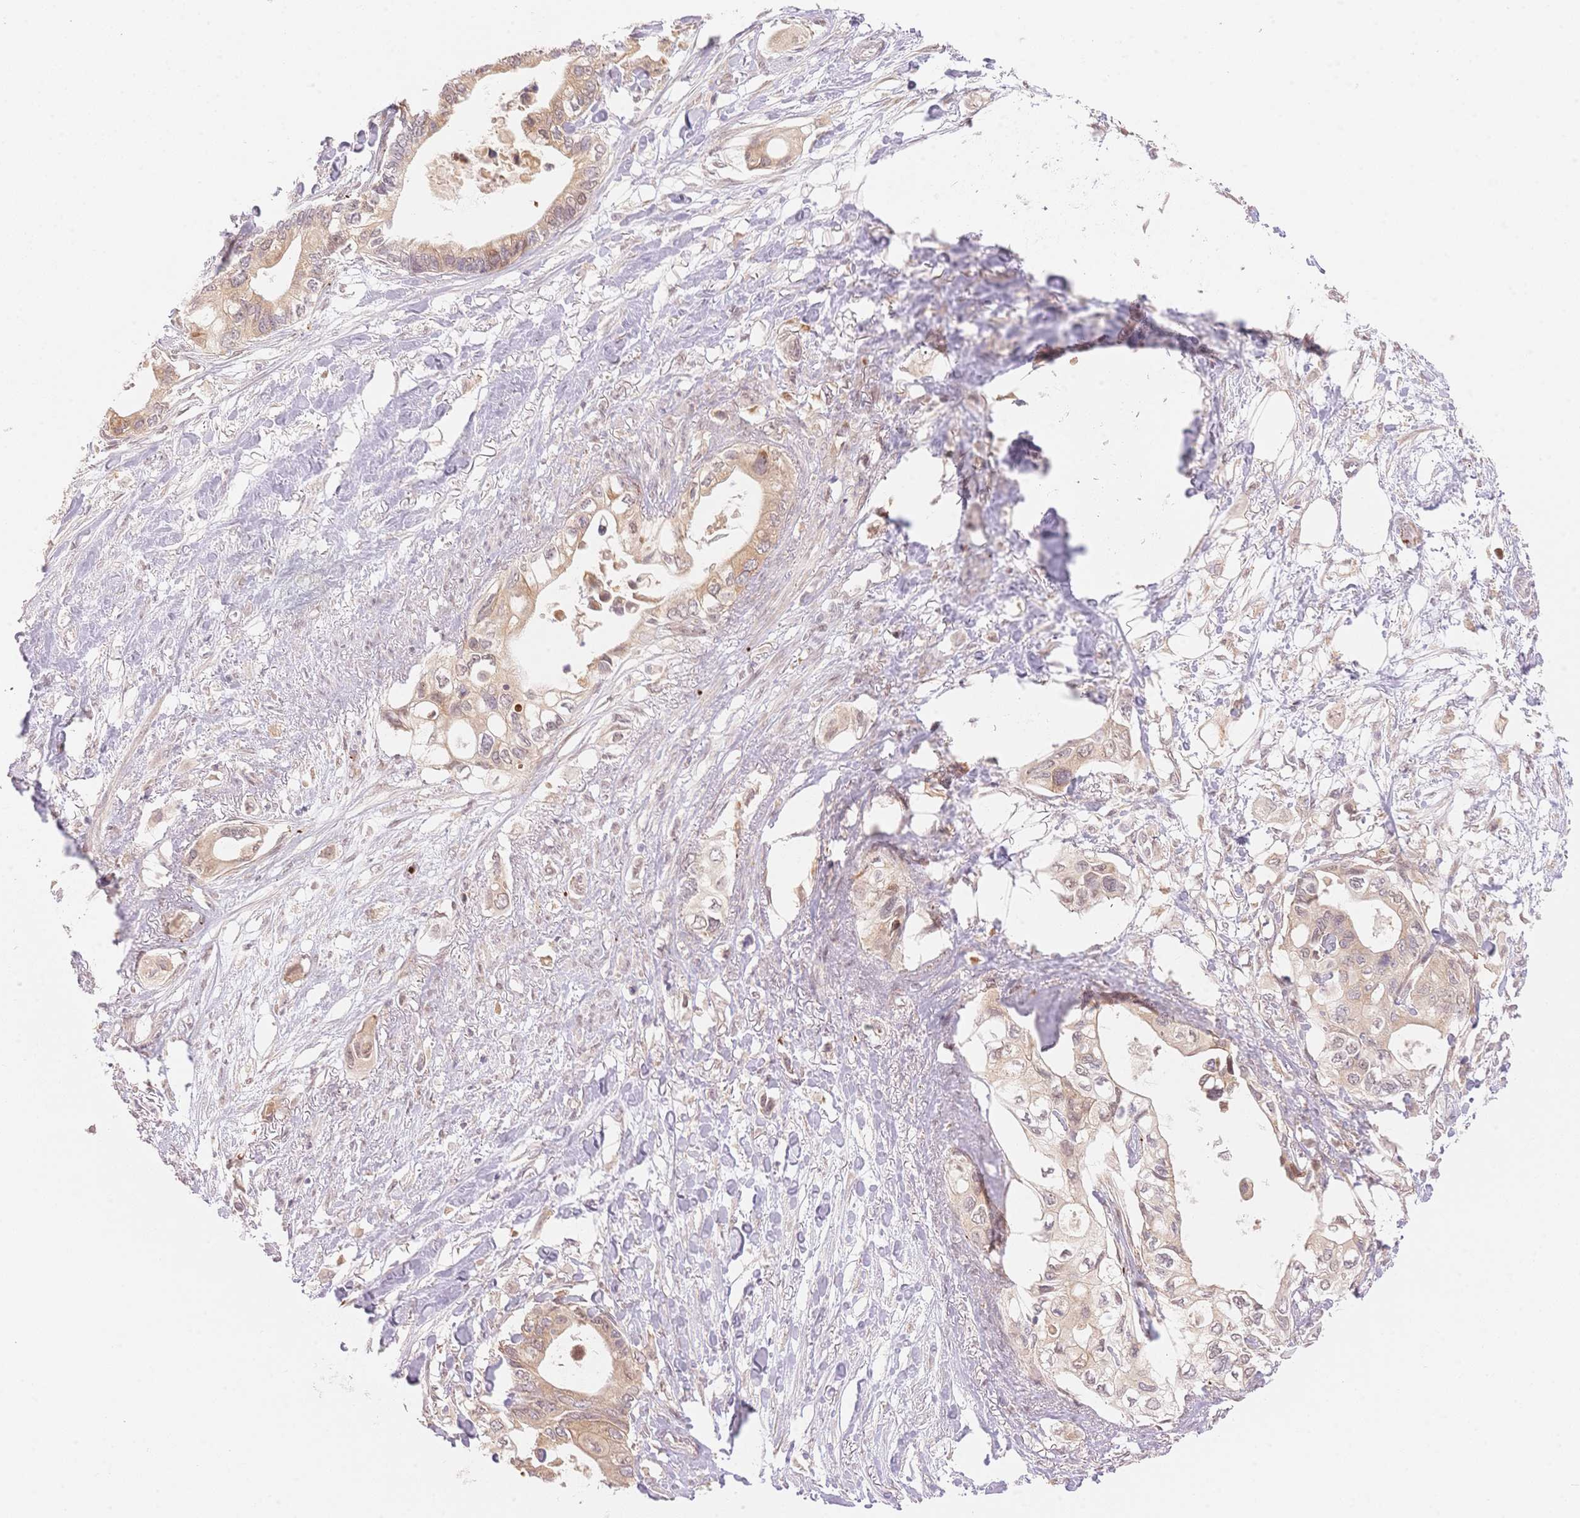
{"staining": {"intensity": "weak", "quantity": ">75%", "location": "cytoplasmic/membranous"}, "tissue": "pancreatic cancer", "cell_type": "Tumor cells", "image_type": "cancer", "snomed": [{"axis": "morphology", "description": "Adenocarcinoma, NOS"}, {"axis": "topography", "description": "Pancreas"}], "caption": "Protein analysis of pancreatic cancer tissue exhibits weak cytoplasmic/membranous expression in approximately >75% of tumor cells. Immunohistochemistry (ihc) stains the protein in brown and the nuclei are stained blue.", "gene": "STK39", "patient": {"sex": "female", "age": 63}}